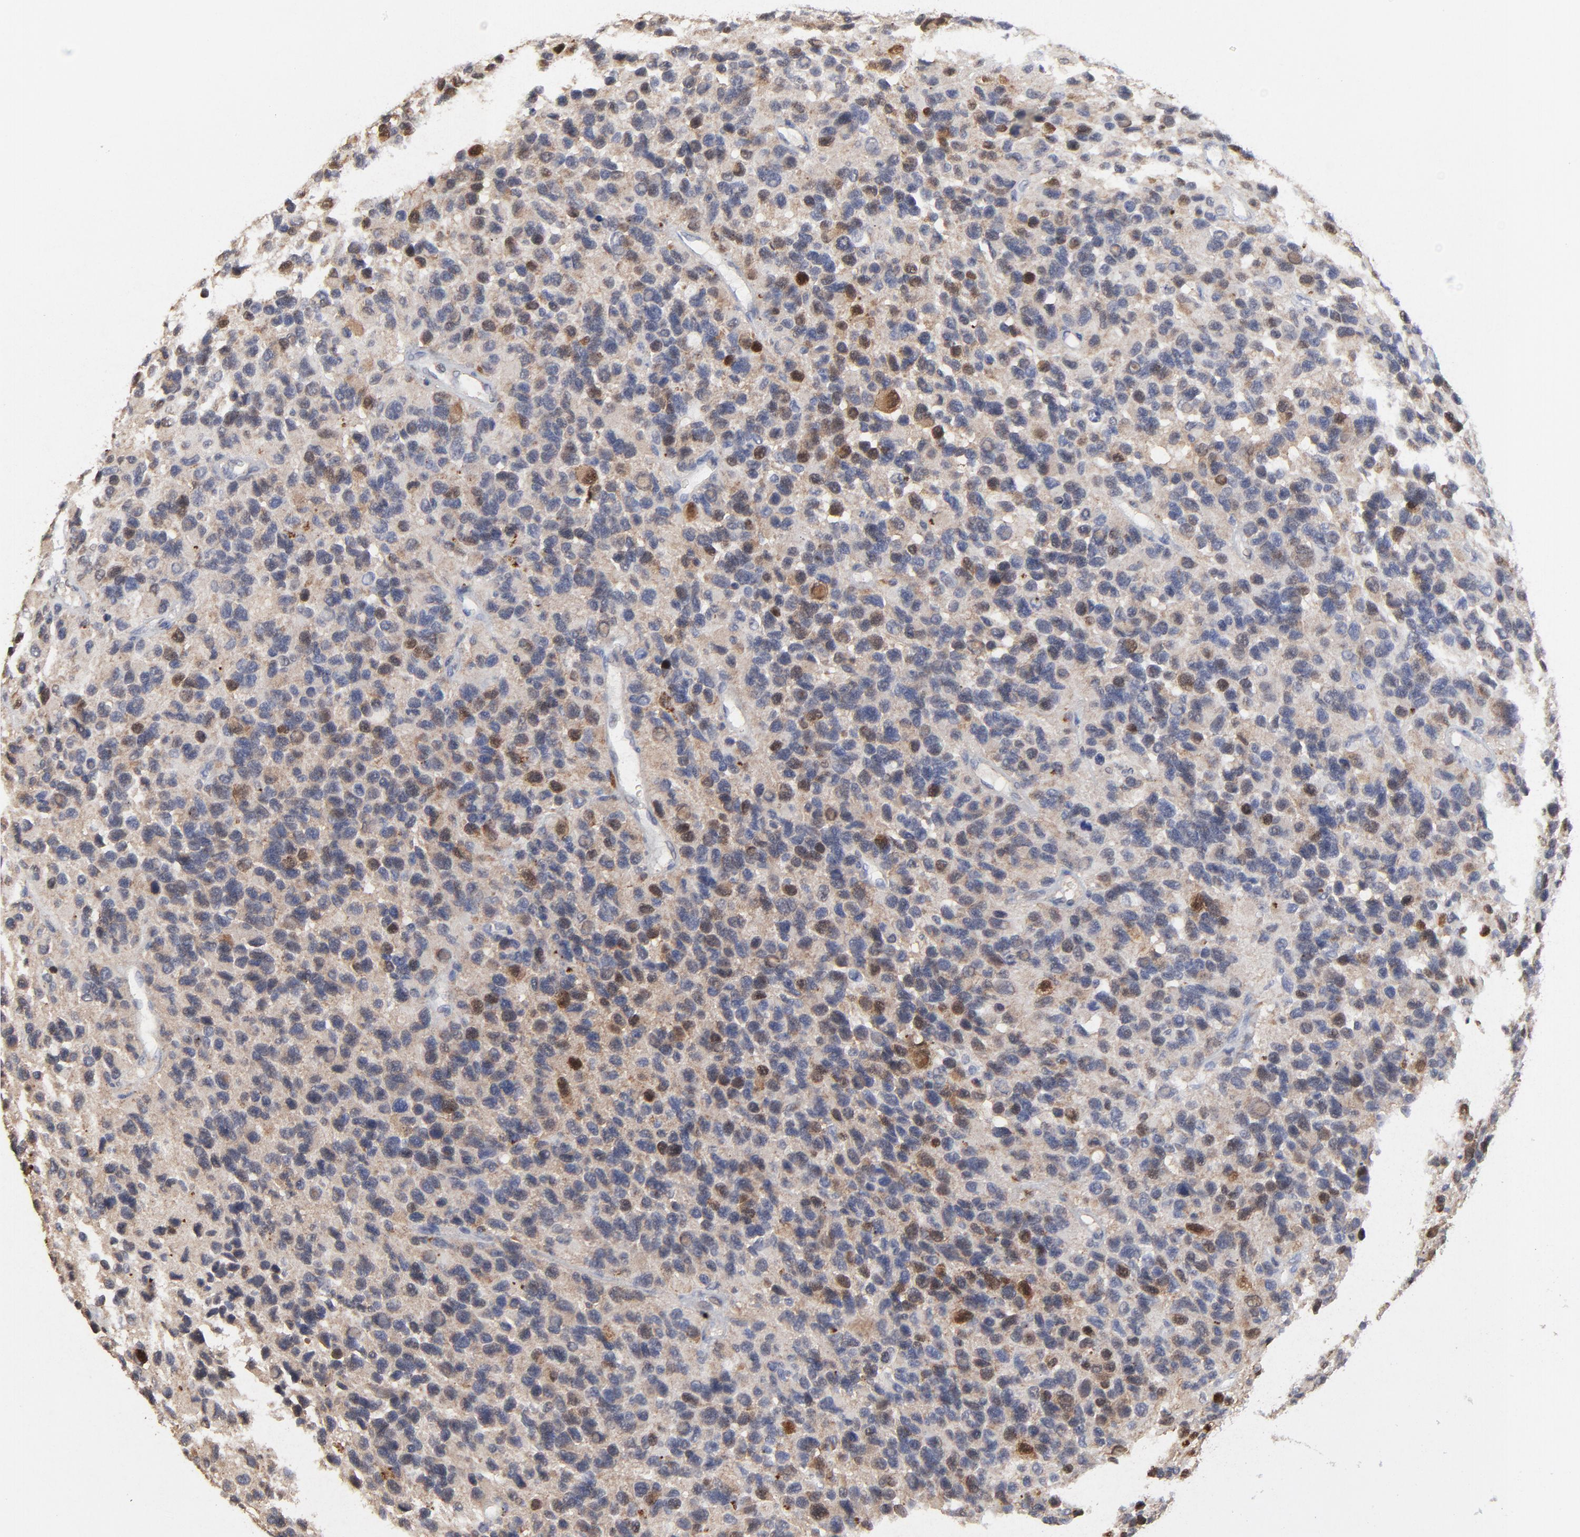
{"staining": {"intensity": "moderate", "quantity": "25%-75%", "location": "cytoplasmic/membranous"}, "tissue": "glioma", "cell_type": "Tumor cells", "image_type": "cancer", "snomed": [{"axis": "morphology", "description": "Glioma, malignant, High grade"}, {"axis": "topography", "description": "Brain"}], "caption": "A medium amount of moderate cytoplasmic/membranous staining is present in approximately 25%-75% of tumor cells in glioma tissue.", "gene": "LGALS3", "patient": {"sex": "male", "age": 77}}